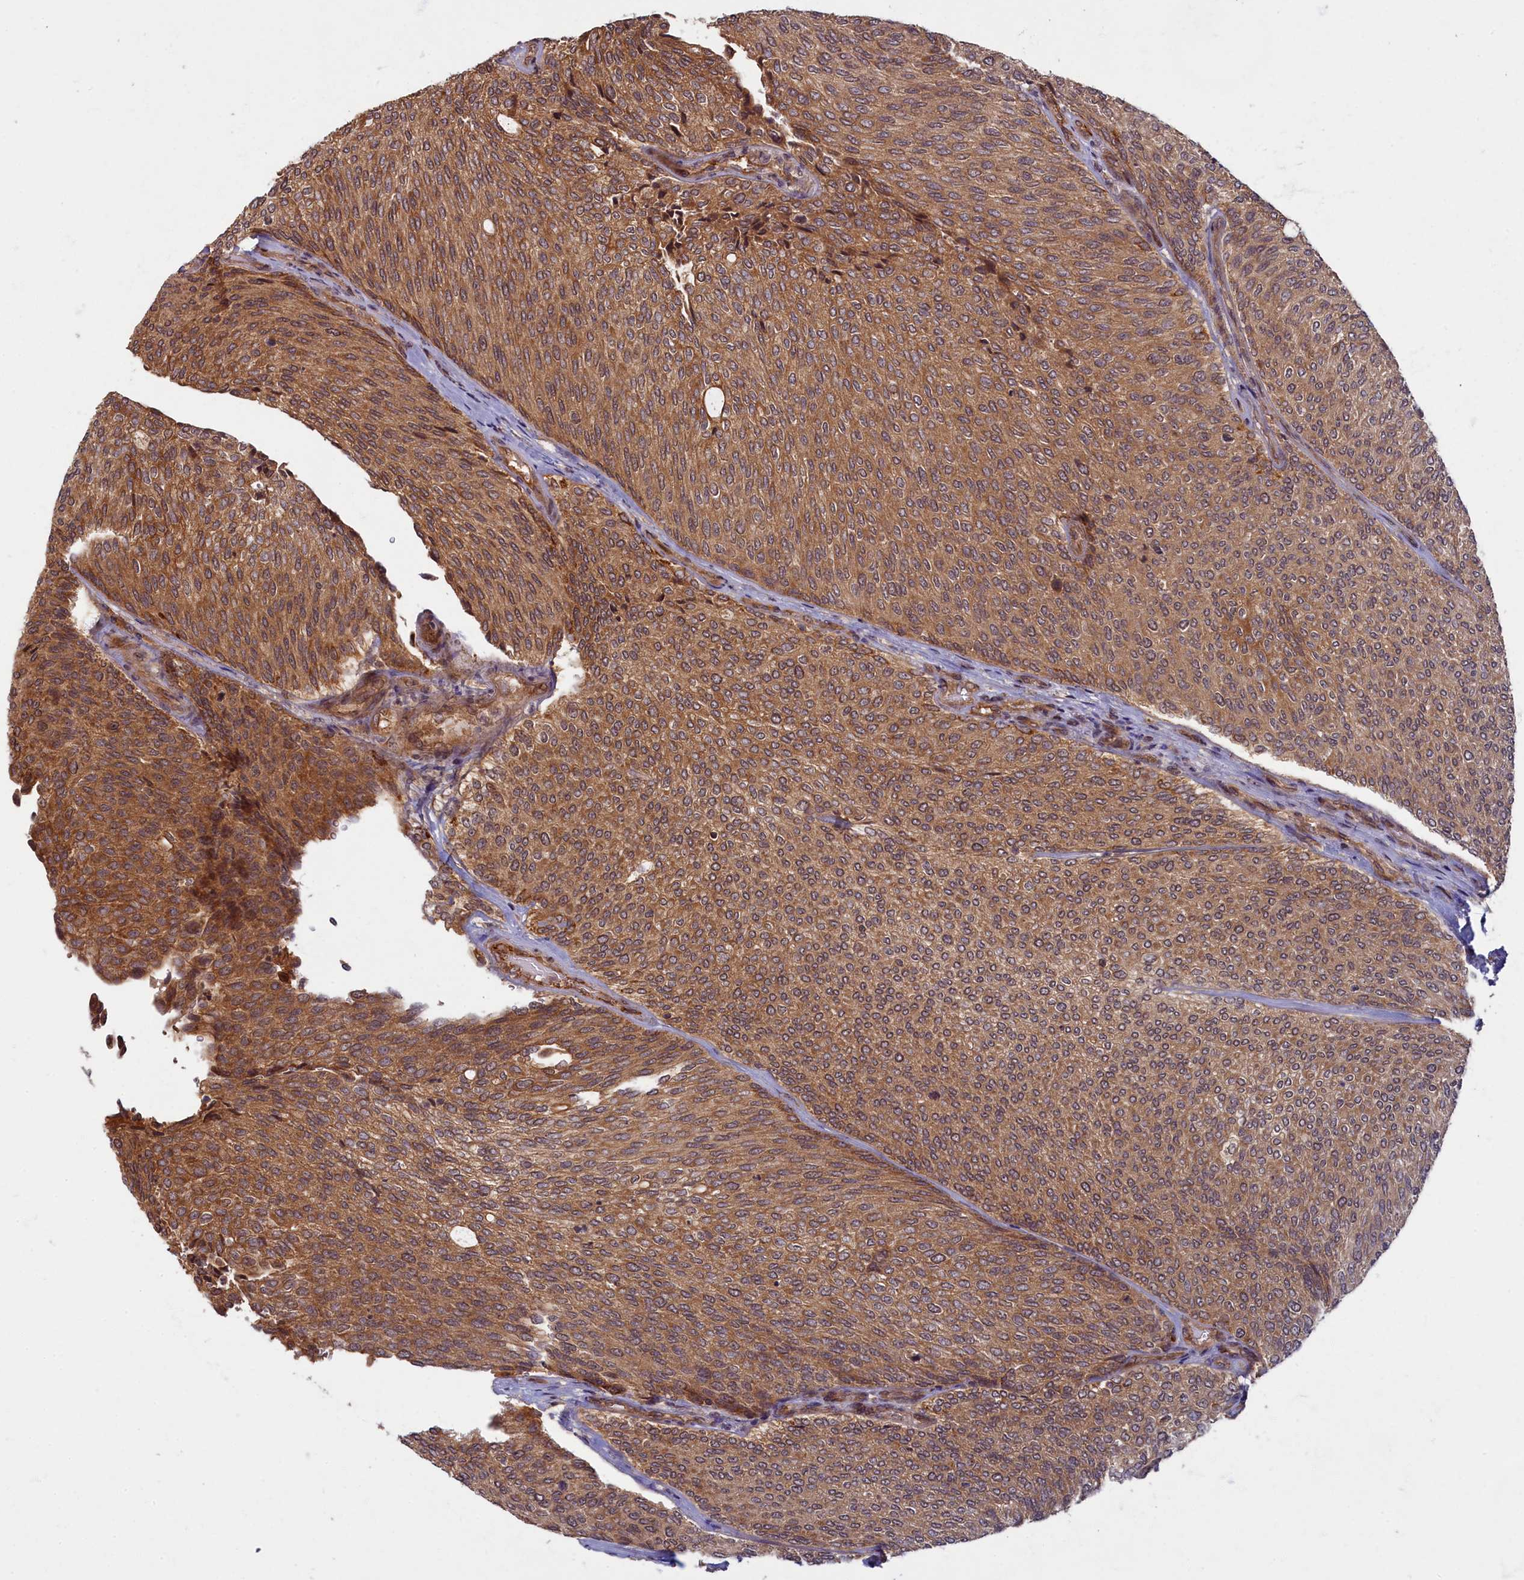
{"staining": {"intensity": "moderate", "quantity": ">75%", "location": "cytoplasmic/membranous"}, "tissue": "urothelial cancer", "cell_type": "Tumor cells", "image_type": "cancer", "snomed": [{"axis": "morphology", "description": "Urothelial carcinoma, Low grade"}, {"axis": "topography", "description": "Urinary bladder"}], "caption": "Brown immunohistochemical staining in urothelial carcinoma (low-grade) reveals moderate cytoplasmic/membranous positivity in approximately >75% of tumor cells.", "gene": "BICD1", "patient": {"sex": "female", "age": 79}}